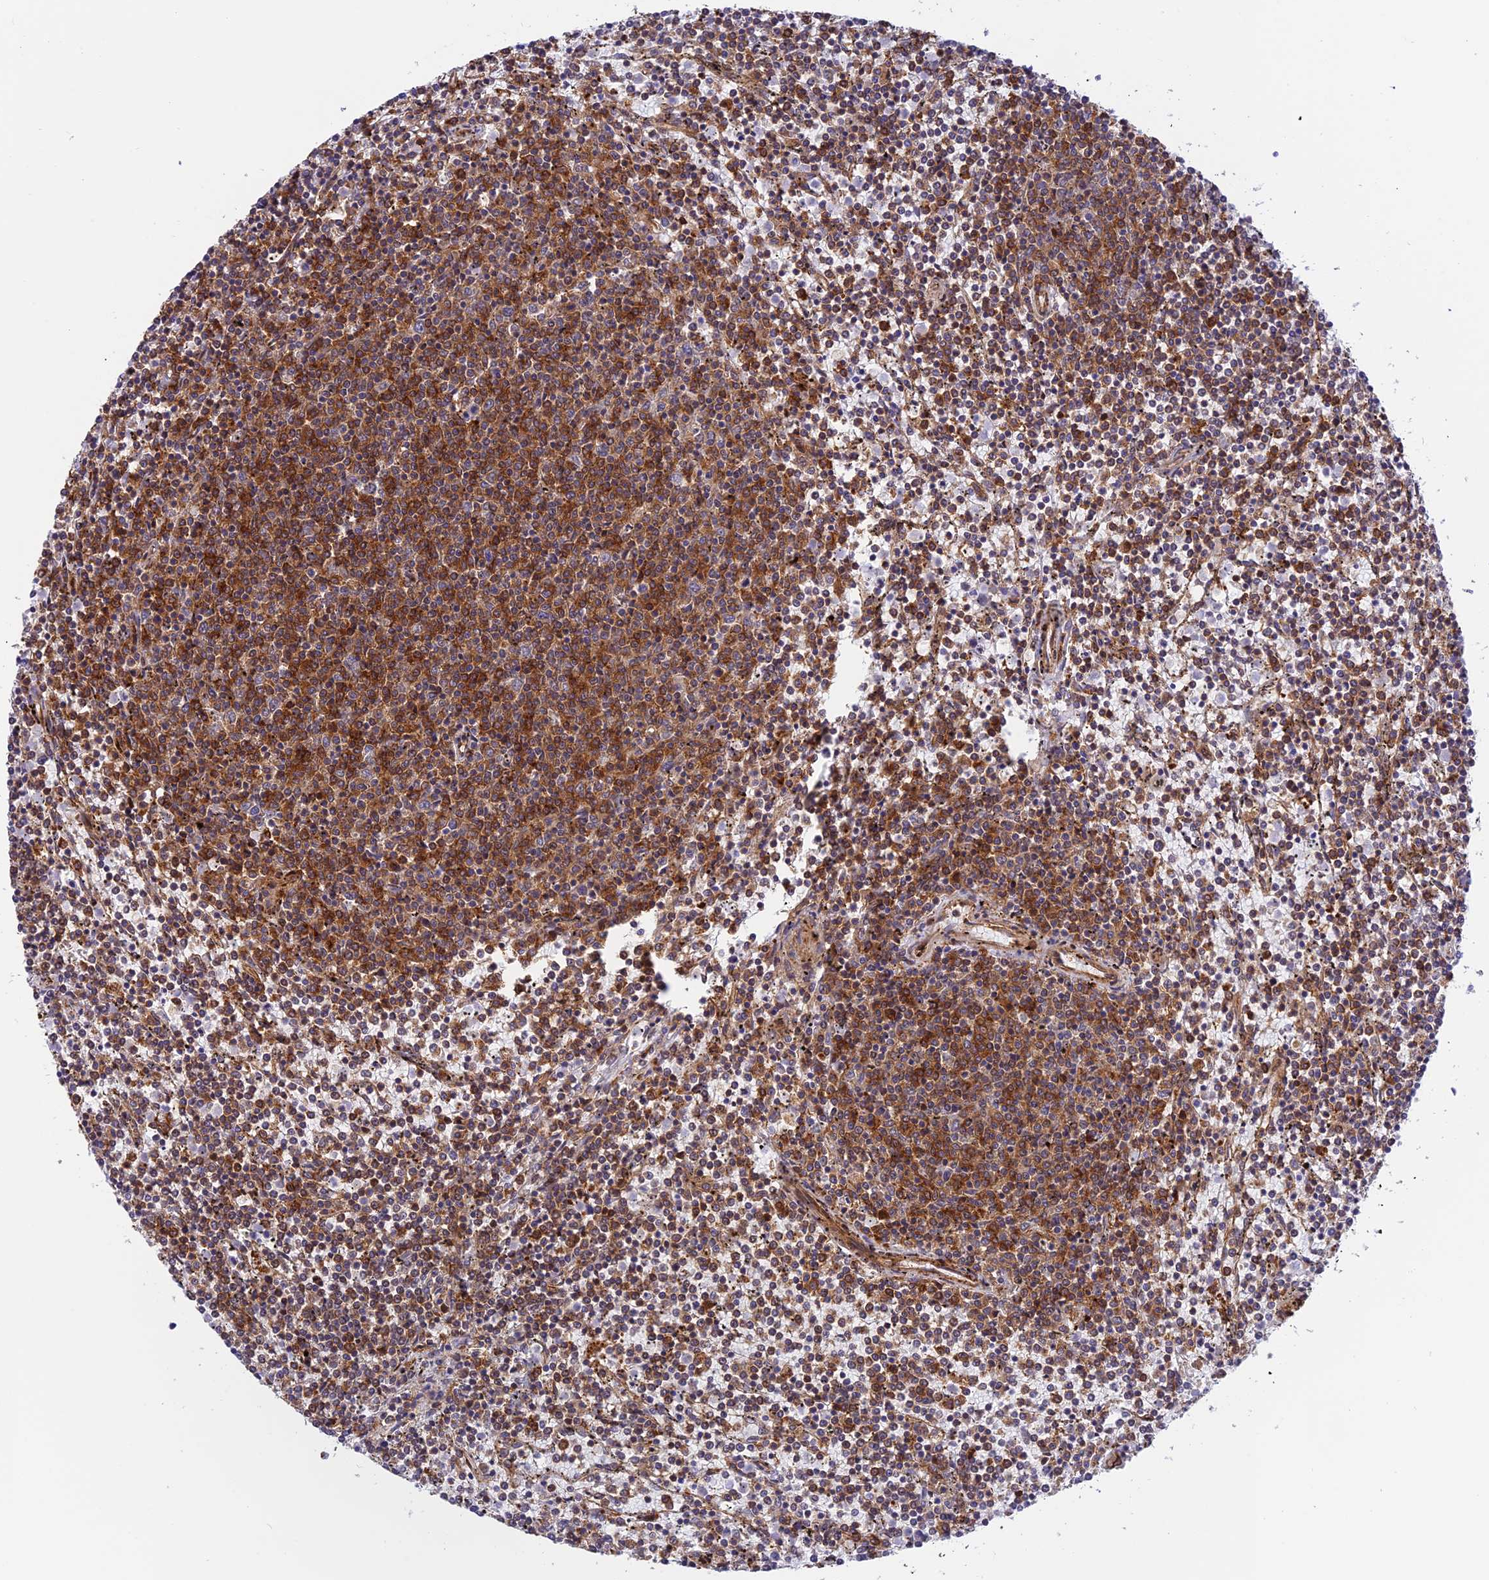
{"staining": {"intensity": "strong", "quantity": "25%-75%", "location": "cytoplasmic/membranous"}, "tissue": "lymphoma", "cell_type": "Tumor cells", "image_type": "cancer", "snomed": [{"axis": "morphology", "description": "Malignant lymphoma, non-Hodgkin's type, Low grade"}, {"axis": "topography", "description": "Spleen"}], "caption": "A brown stain highlights strong cytoplasmic/membranous expression of a protein in lymphoma tumor cells. Using DAB (brown) and hematoxylin (blue) stains, captured at high magnification using brightfield microscopy.", "gene": "EVI5L", "patient": {"sex": "female", "age": 50}}